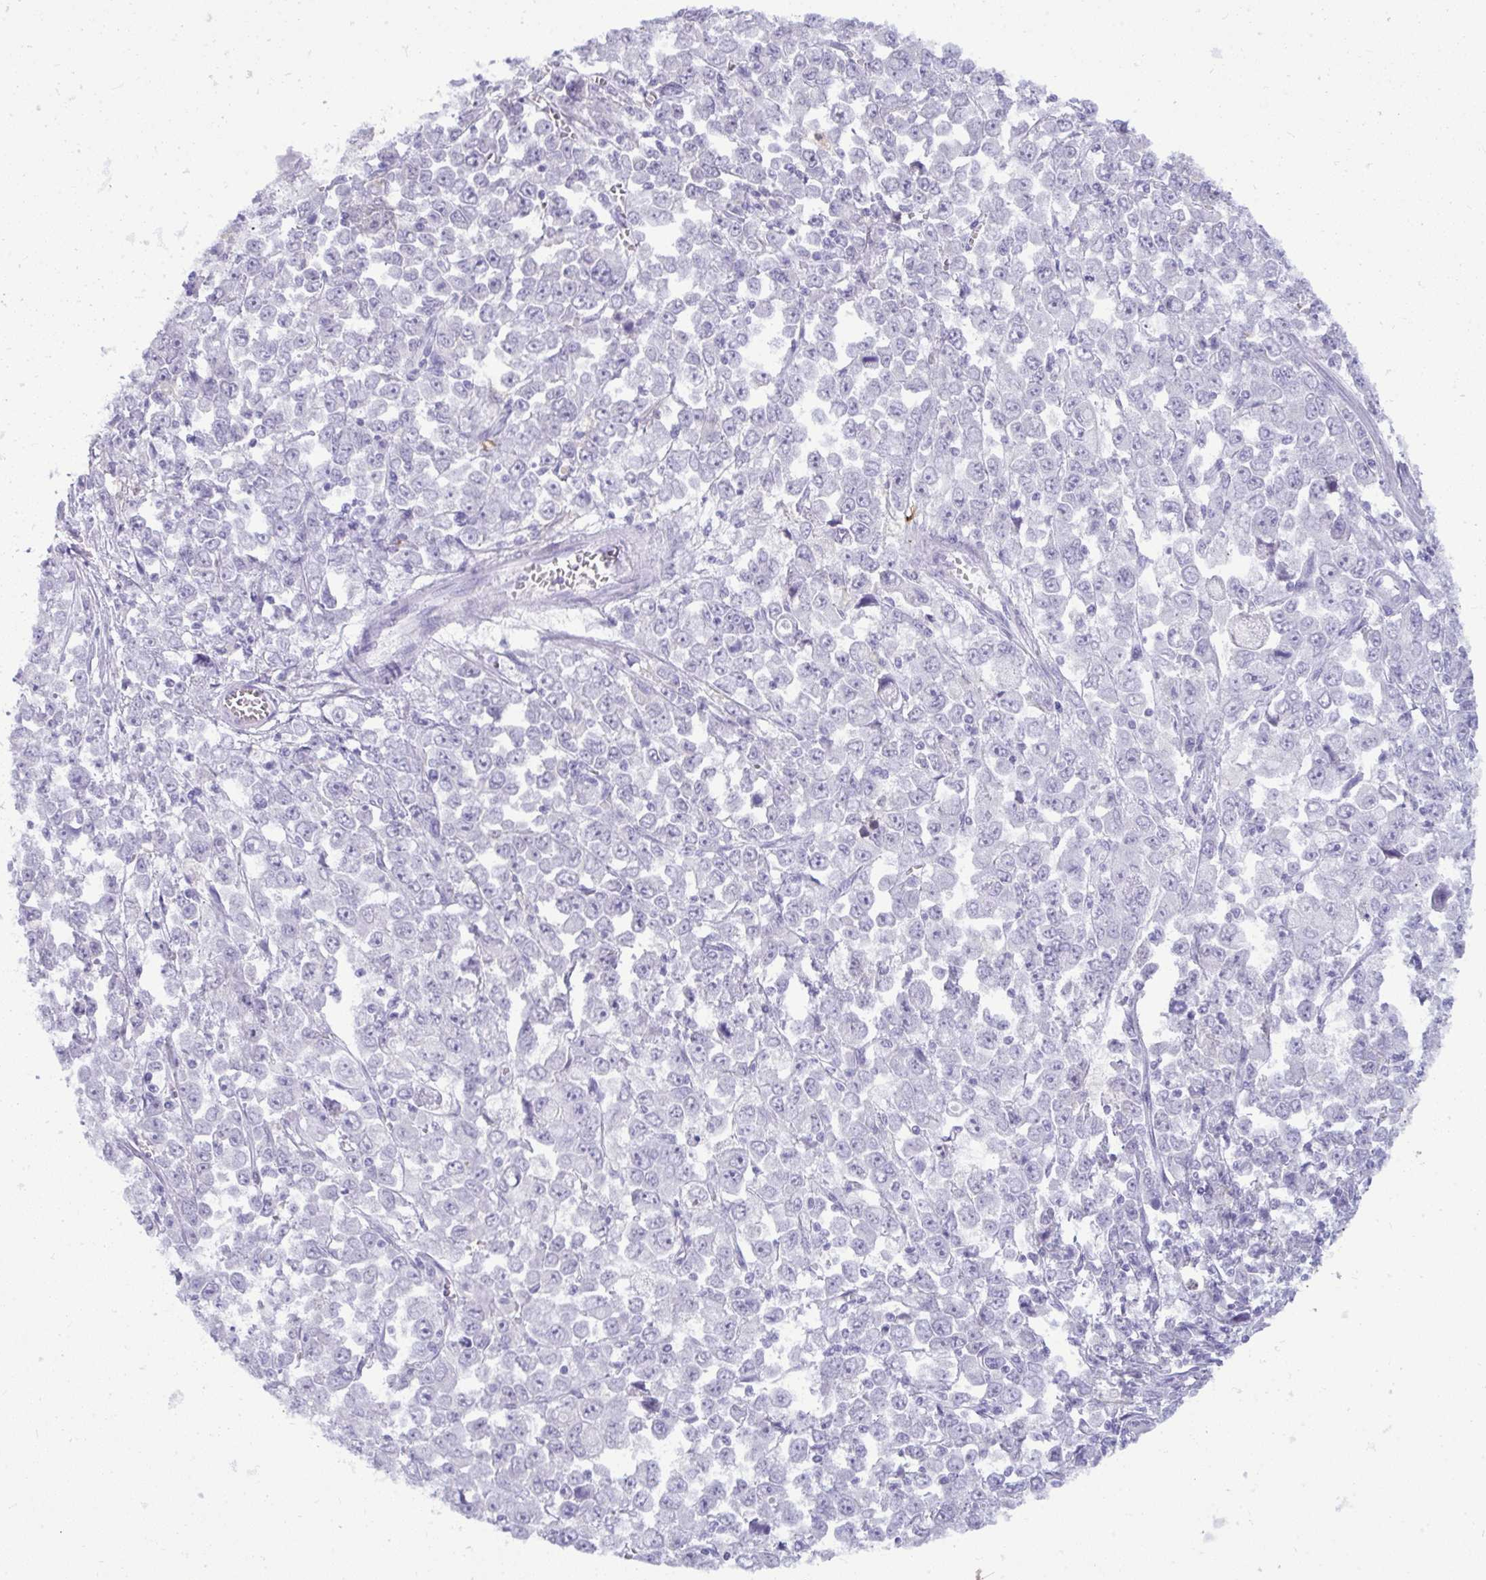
{"staining": {"intensity": "negative", "quantity": "none", "location": "none"}, "tissue": "stomach cancer", "cell_type": "Tumor cells", "image_type": "cancer", "snomed": [{"axis": "morphology", "description": "Adenocarcinoma, NOS"}, {"axis": "topography", "description": "Stomach, upper"}], "caption": "This is a micrograph of IHC staining of stomach adenocarcinoma, which shows no positivity in tumor cells.", "gene": "ANKRD60", "patient": {"sex": "male", "age": 70}}